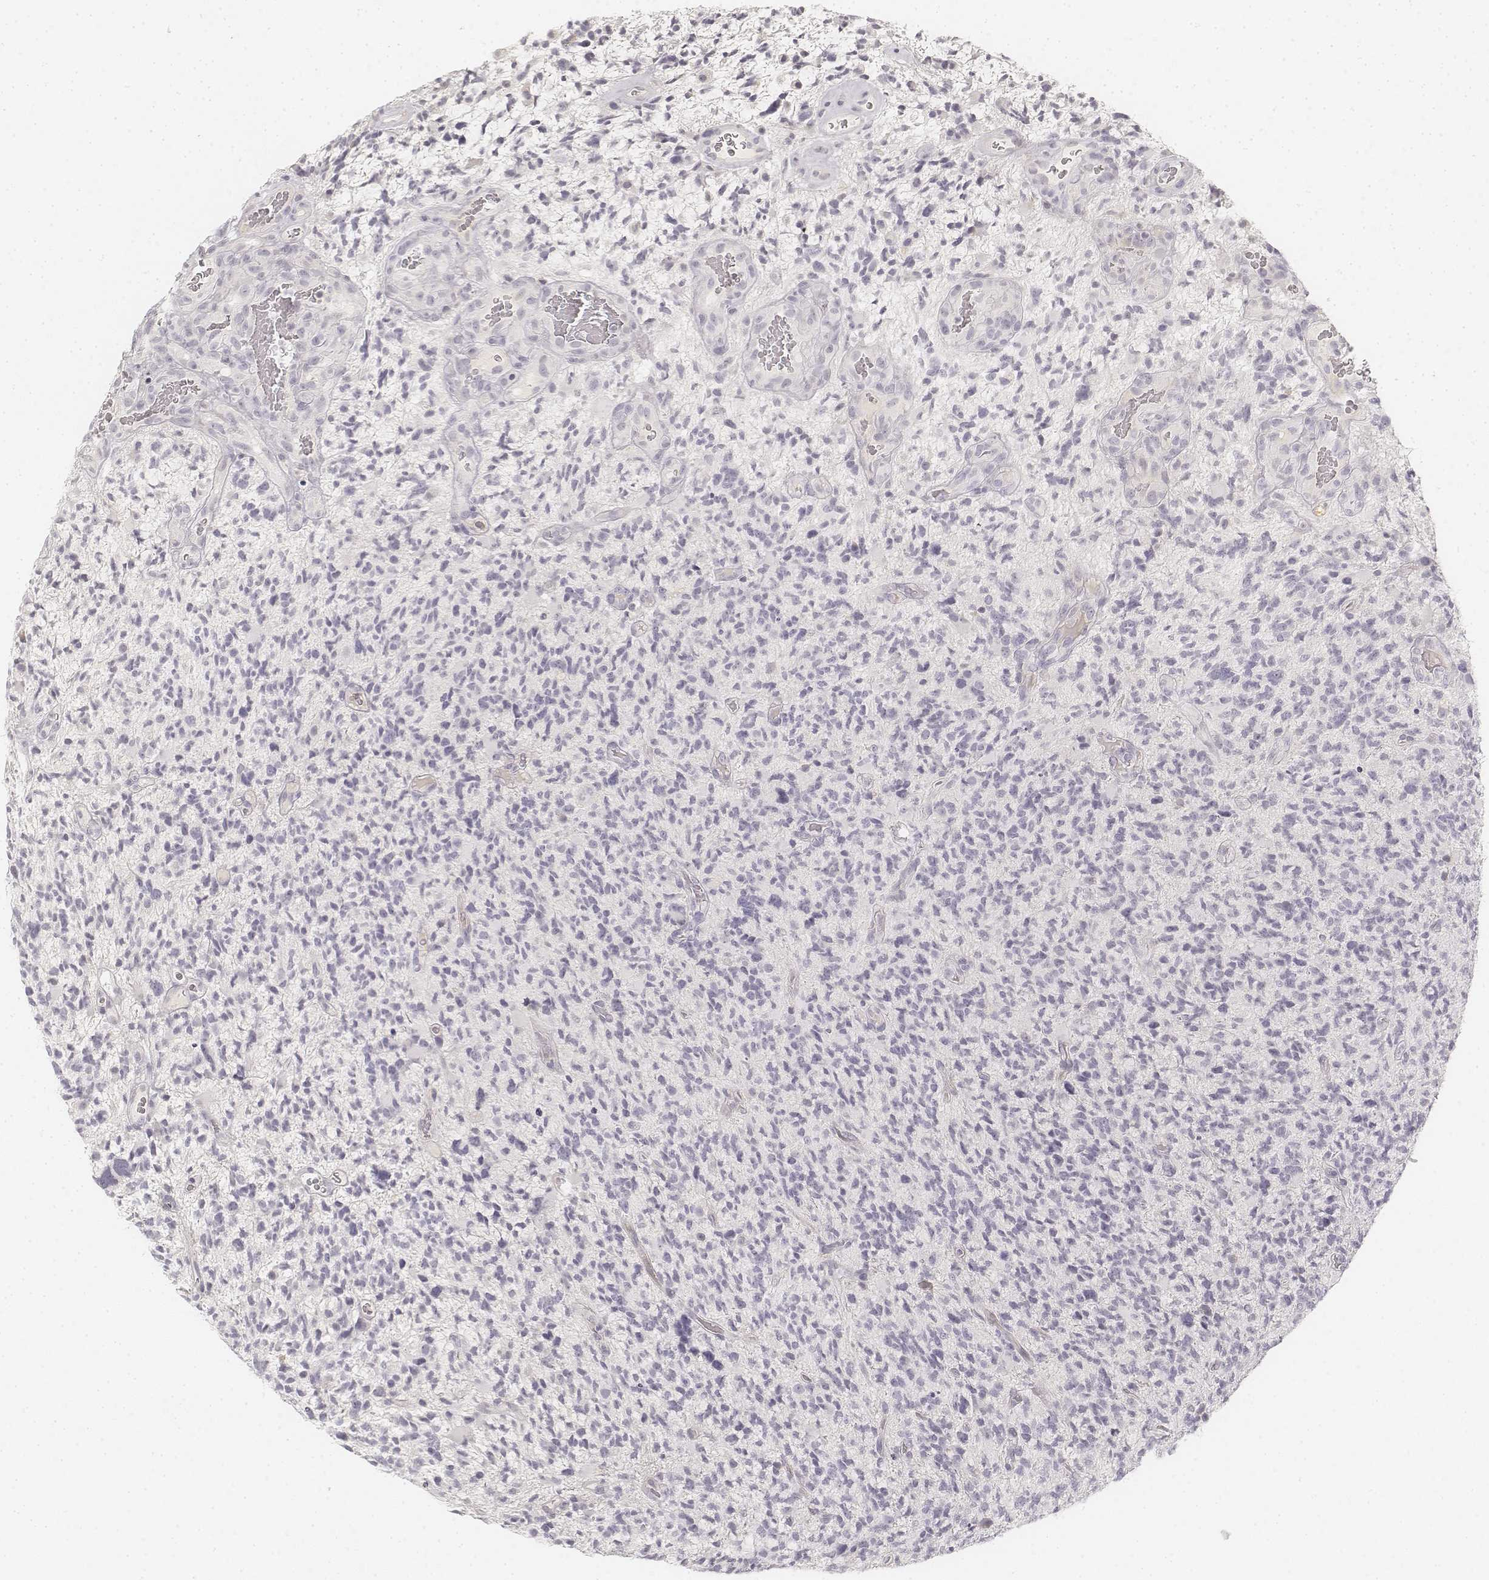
{"staining": {"intensity": "negative", "quantity": "none", "location": "none"}, "tissue": "glioma", "cell_type": "Tumor cells", "image_type": "cancer", "snomed": [{"axis": "morphology", "description": "Glioma, malignant, High grade"}, {"axis": "topography", "description": "Brain"}], "caption": "A photomicrograph of human glioma is negative for staining in tumor cells.", "gene": "DSG4", "patient": {"sex": "female", "age": 71}}